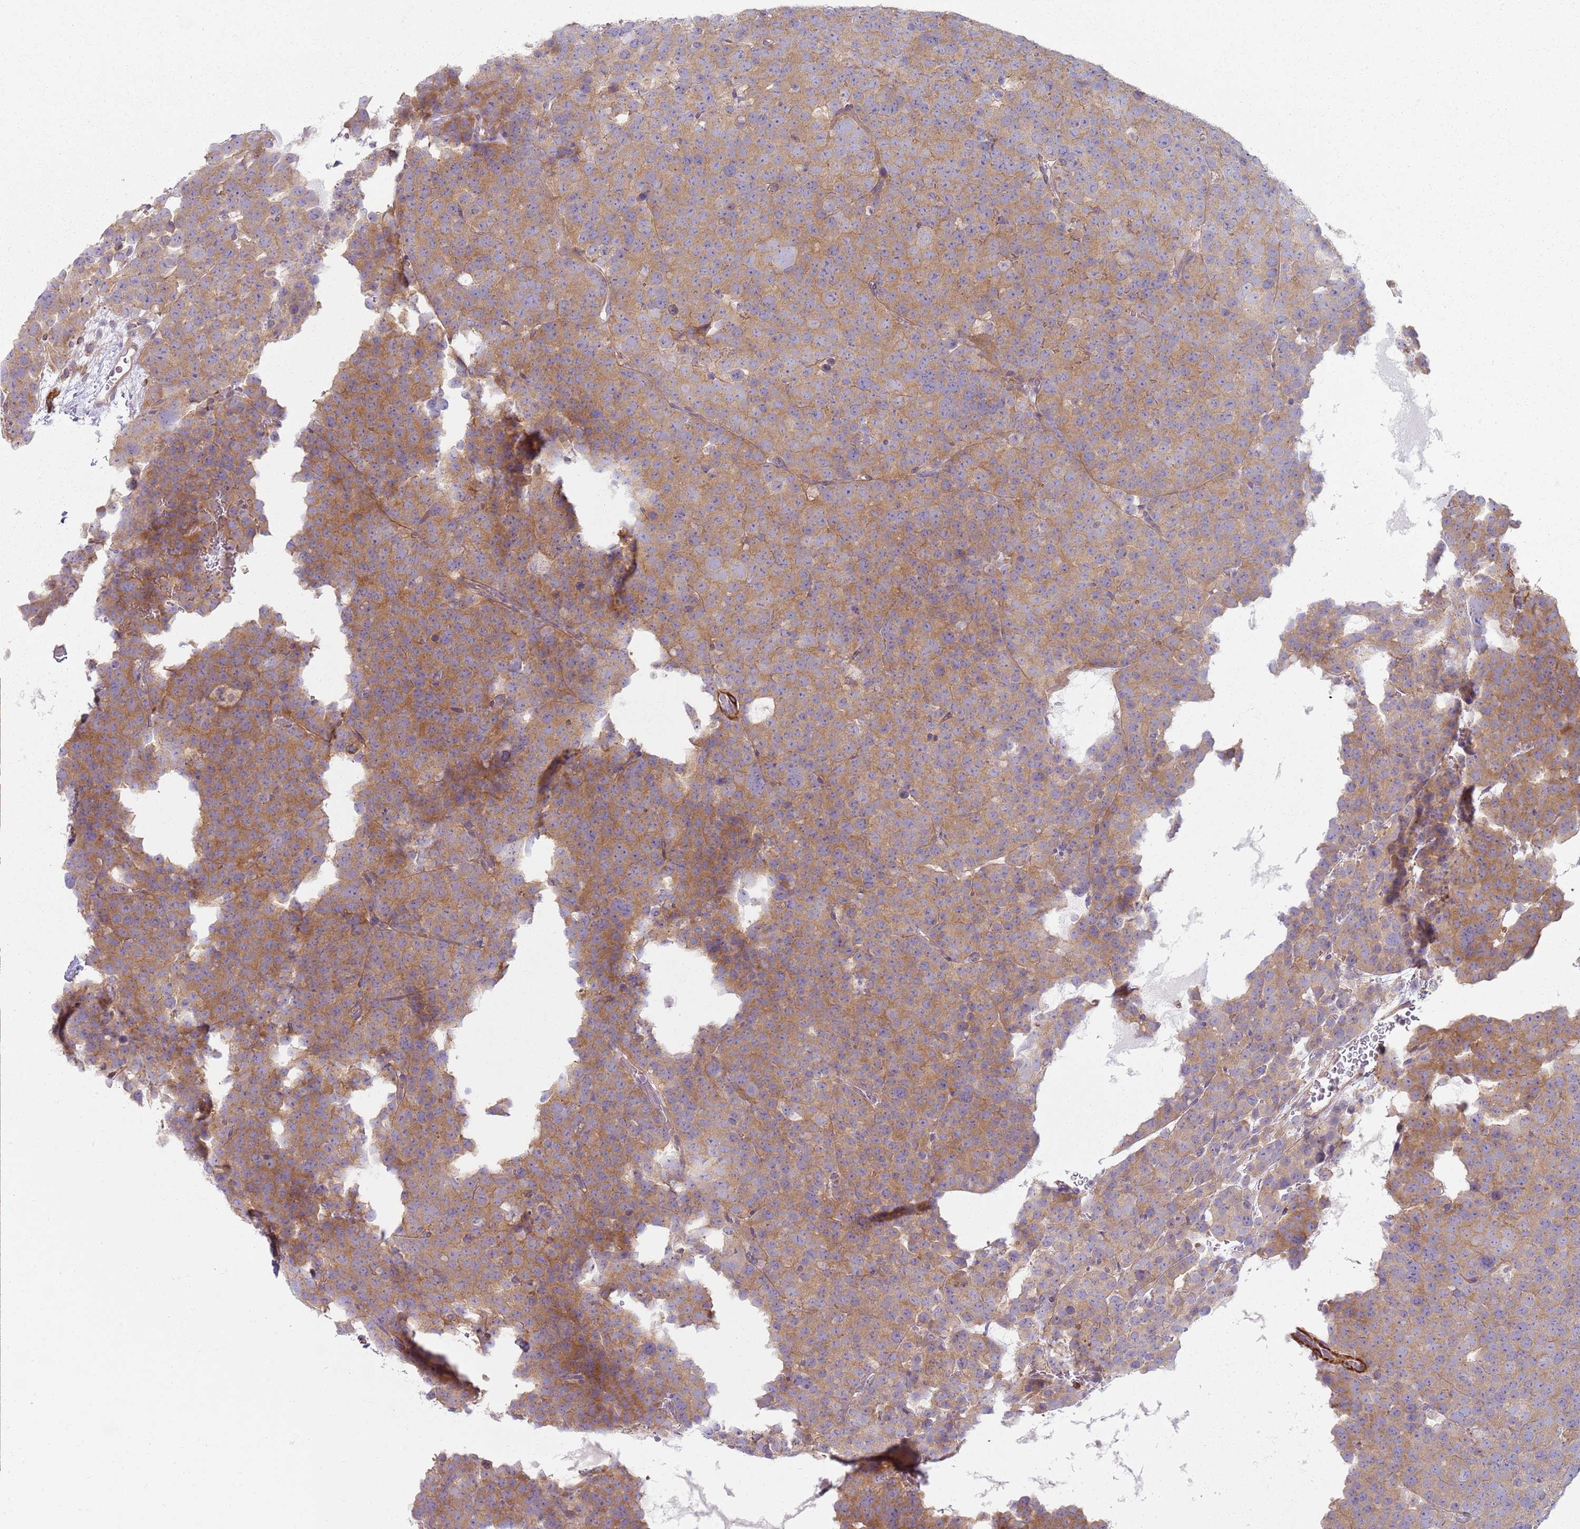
{"staining": {"intensity": "moderate", "quantity": ">75%", "location": "cytoplasmic/membranous"}, "tissue": "testis cancer", "cell_type": "Tumor cells", "image_type": "cancer", "snomed": [{"axis": "morphology", "description": "Seminoma, NOS"}, {"axis": "topography", "description": "Testis"}], "caption": "Testis cancer stained for a protein displays moderate cytoplasmic/membranous positivity in tumor cells.", "gene": "SLC26A6", "patient": {"sex": "male", "age": 71}}